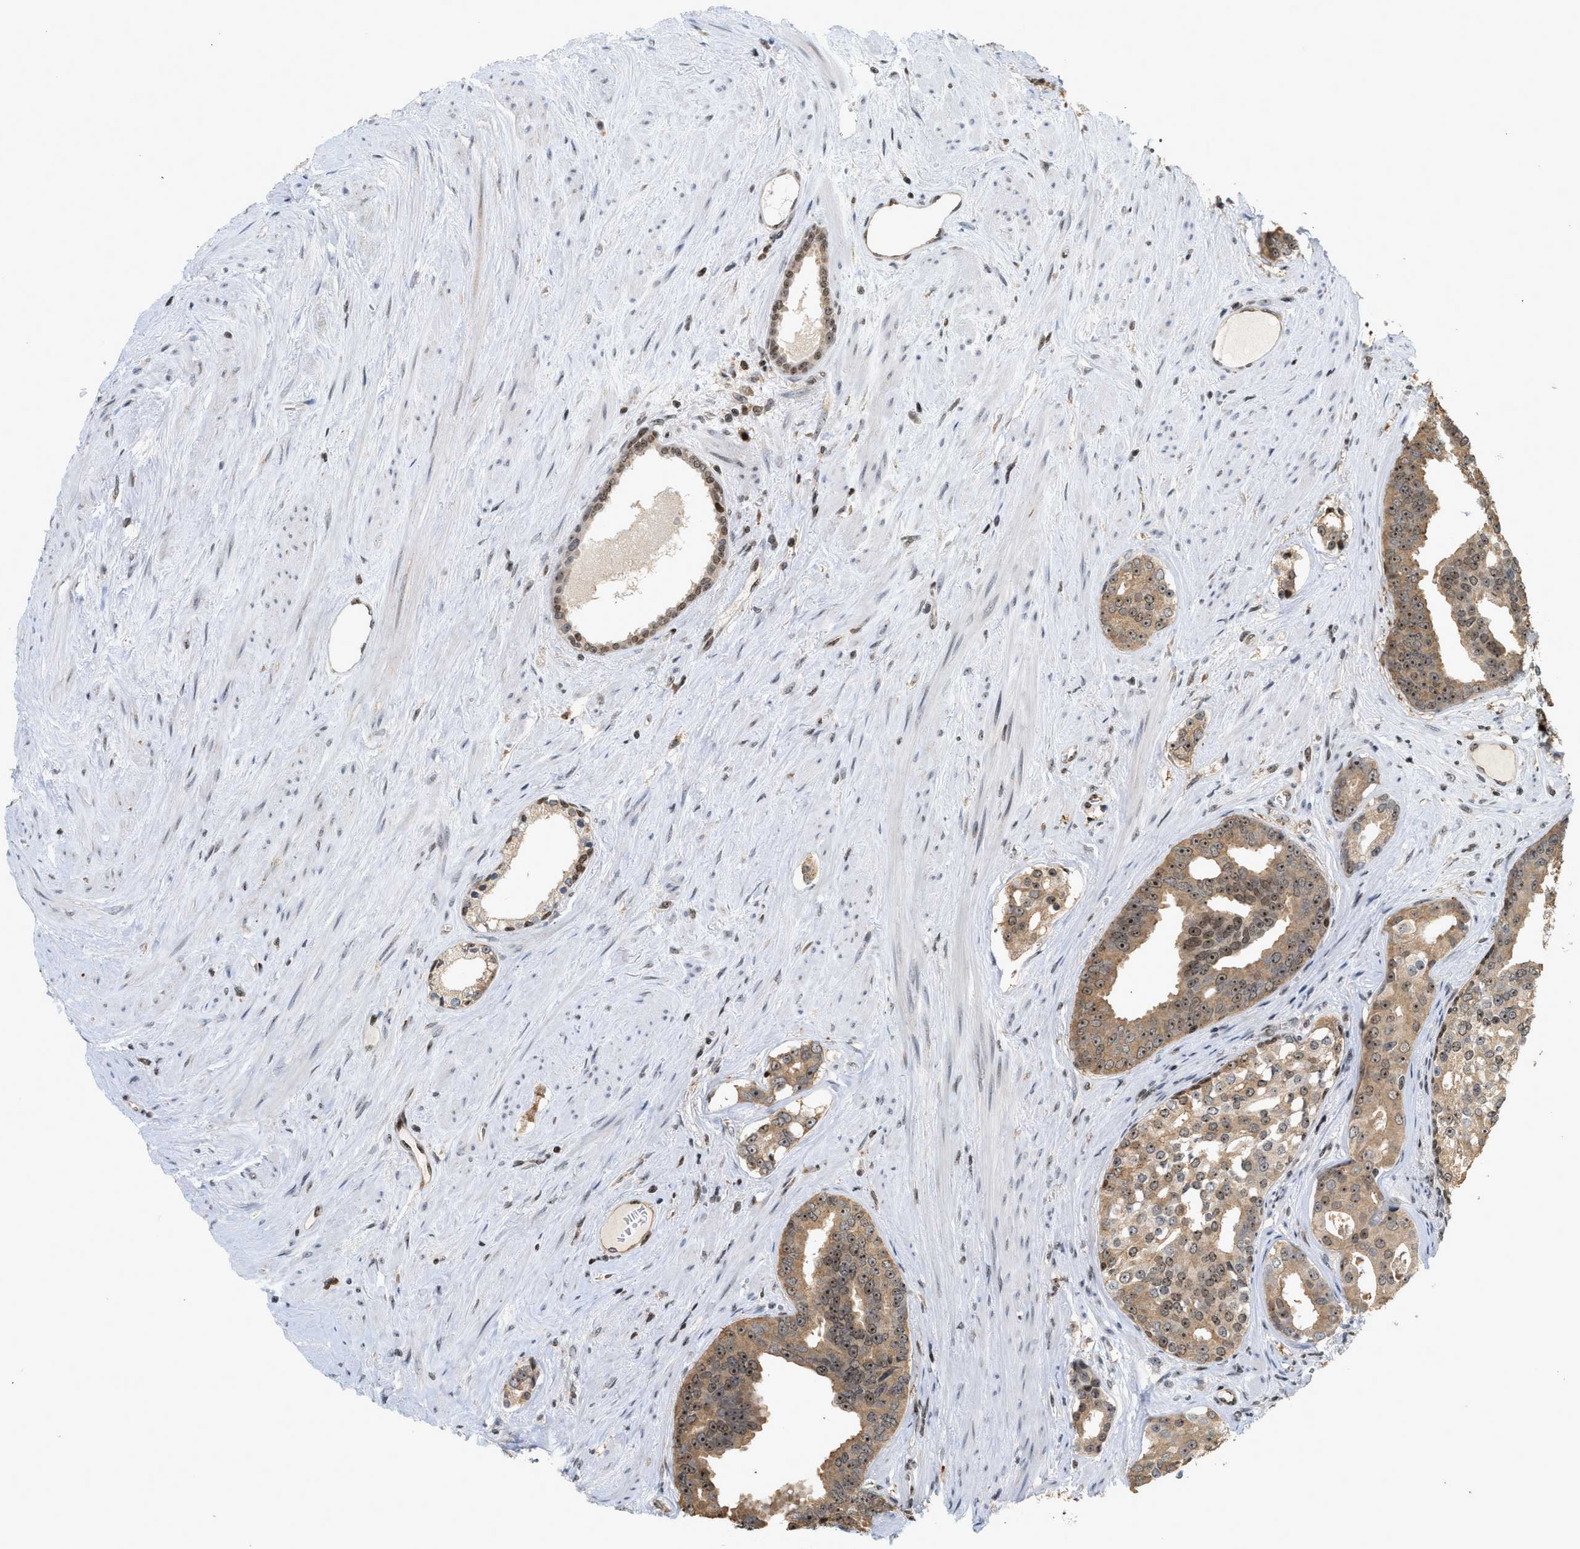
{"staining": {"intensity": "moderate", "quantity": ">75%", "location": "cytoplasmic/membranous,nuclear"}, "tissue": "prostate cancer", "cell_type": "Tumor cells", "image_type": "cancer", "snomed": [{"axis": "morphology", "description": "Adenocarcinoma, High grade"}, {"axis": "topography", "description": "Prostate"}], "caption": "Immunohistochemistry (IHC) micrograph of neoplastic tissue: adenocarcinoma (high-grade) (prostate) stained using immunohistochemistry displays medium levels of moderate protein expression localized specifically in the cytoplasmic/membranous and nuclear of tumor cells, appearing as a cytoplasmic/membranous and nuclear brown color.", "gene": "ZNF22", "patient": {"sex": "male", "age": 71}}